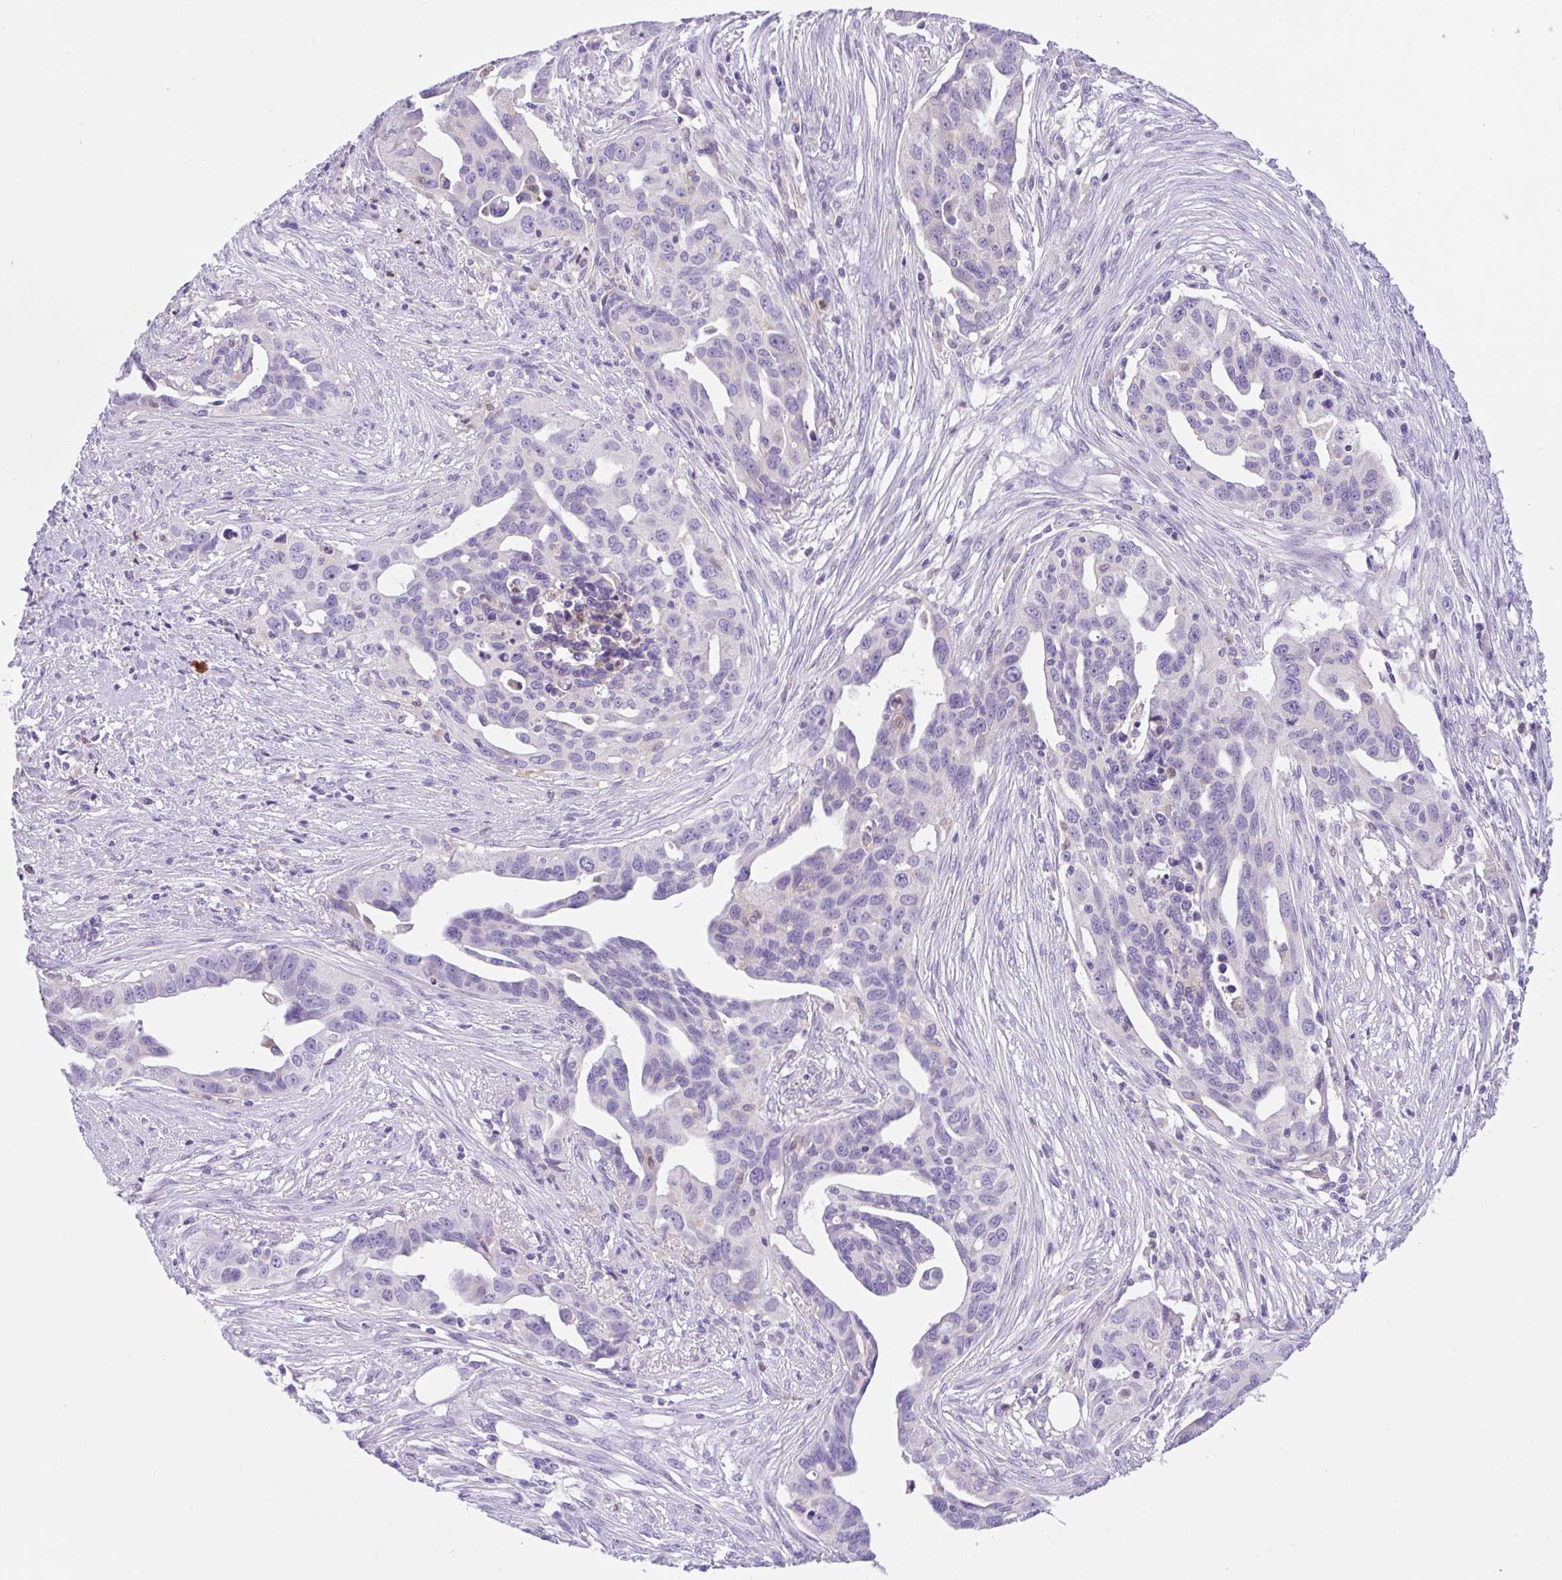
{"staining": {"intensity": "negative", "quantity": "none", "location": "none"}, "tissue": "ovarian cancer", "cell_type": "Tumor cells", "image_type": "cancer", "snomed": [{"axis": "morphology", "description": "Carcinoma, endometroid"}, {"axis": "morphology", "description": "Cystadenocarcinoma, serous, NOS"}, {"axis": "topography", "description": "Ovary"}], "caption": "IHC image of neoplastic tissue: human endometroid carcinoma (ovarian) stained with DAB shows no significant protein staining in tumor cells.", "gene": "NCF1", "patient": {"sex": "female", "age": 45}}